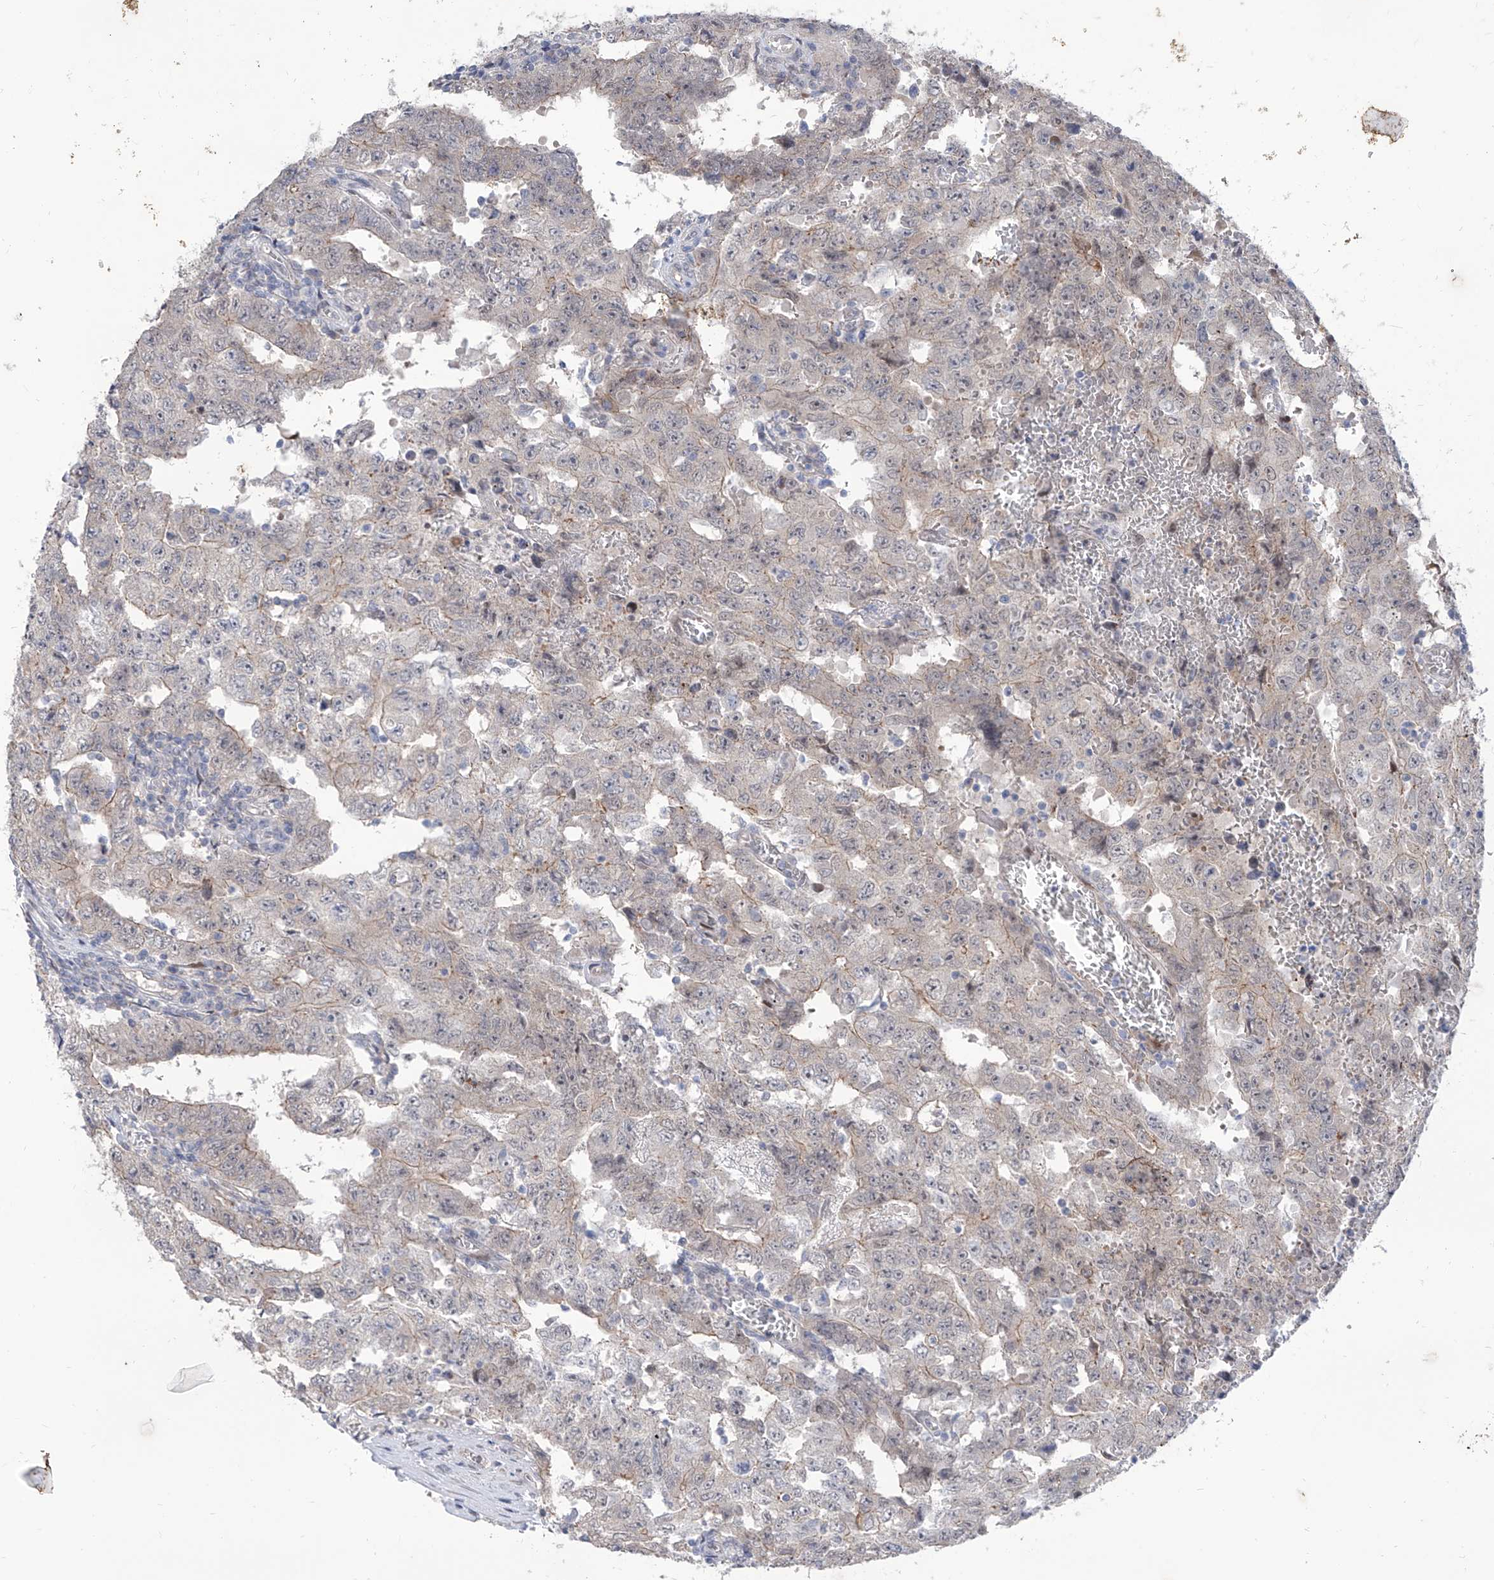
{"staining": {"intensity": "weak", "quantity": "<25%", "location": "cytoplasmic/membranous"}, "tissue": "testis cancer", "cell_type": "Tumor cells", "image_type": "cancer", "snomed": [{"axis": "morphology", "description": "Carcinoma, Embryonal, NOS"}, {"axis": "topography", "description": "Testis"}], "caption": "The immunohistochemistry photomicrograph has no significant positivity in tumor cells of embryonal carcinoma (testis) tissue. (Stains: DAB IHC with hematoxylin counter stain, Microscopy: brightfield microscopy at high magnification).", "gene": "LRRC1", "patient": {"sex": "male", "age": 26}}